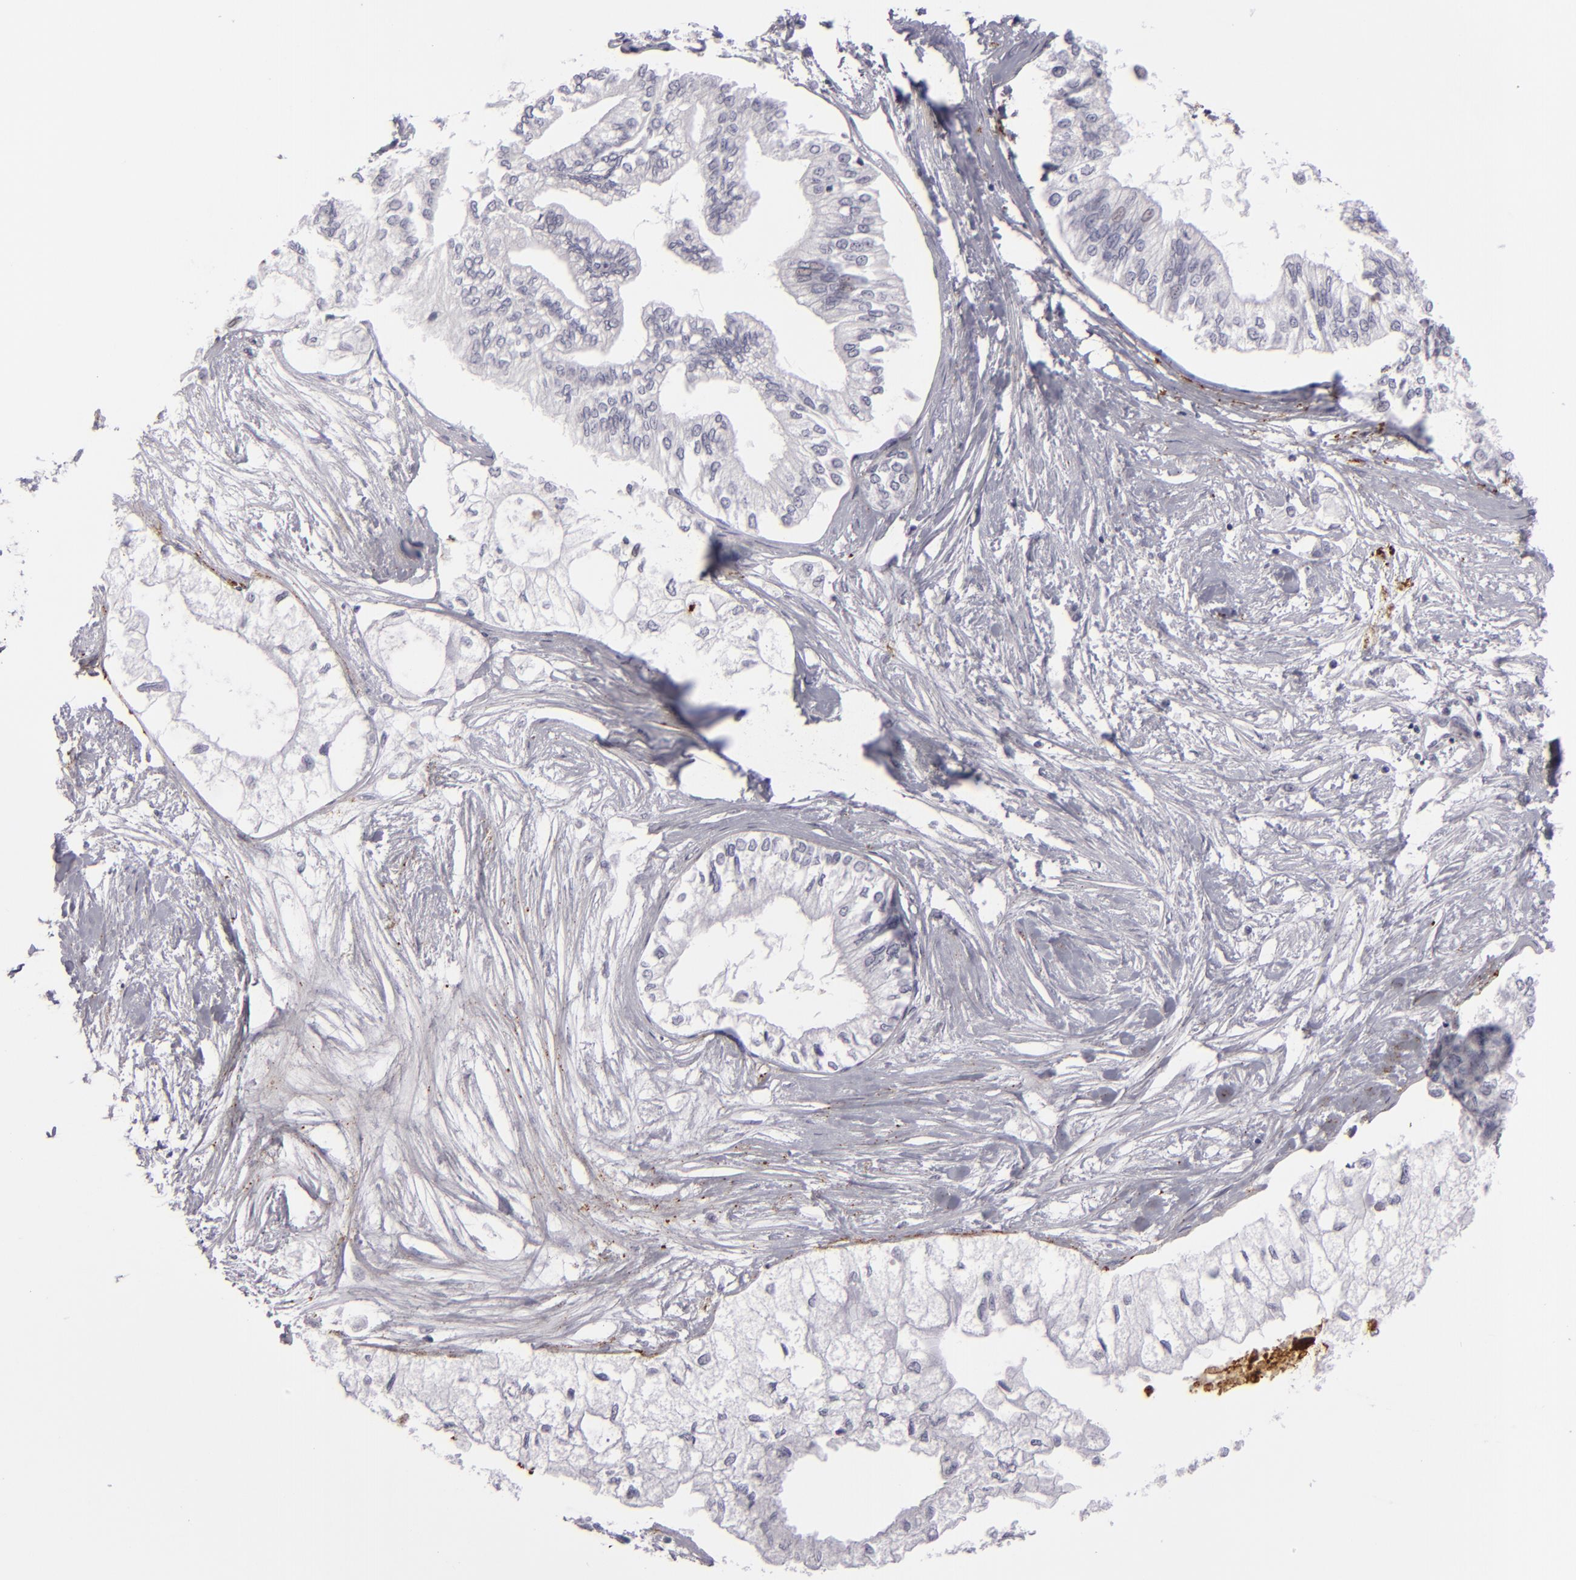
{"staining": {"intensity": "negative", "quantity": "none", "location": "none"}, "tissue": "pancreatic cancer", "cell_type": "Tumor cells", "image_type": "cancer", "snomed": [{"axis": "morphology", "description": "Adenocarcinoma, NOS"}, {"axis": "topography", "description": "Pancreas"}], "caption": "Tumor cells show no significant staining in pancreatic cancer (adenocarcinoma). The staining was performed using DAB to visualize the protein expression in brown, while the nuclei were stained in blue with hematoxylin (Magnification: 20x).", "gene": "C9", "patient": {"sex": "male", "age": 79}}